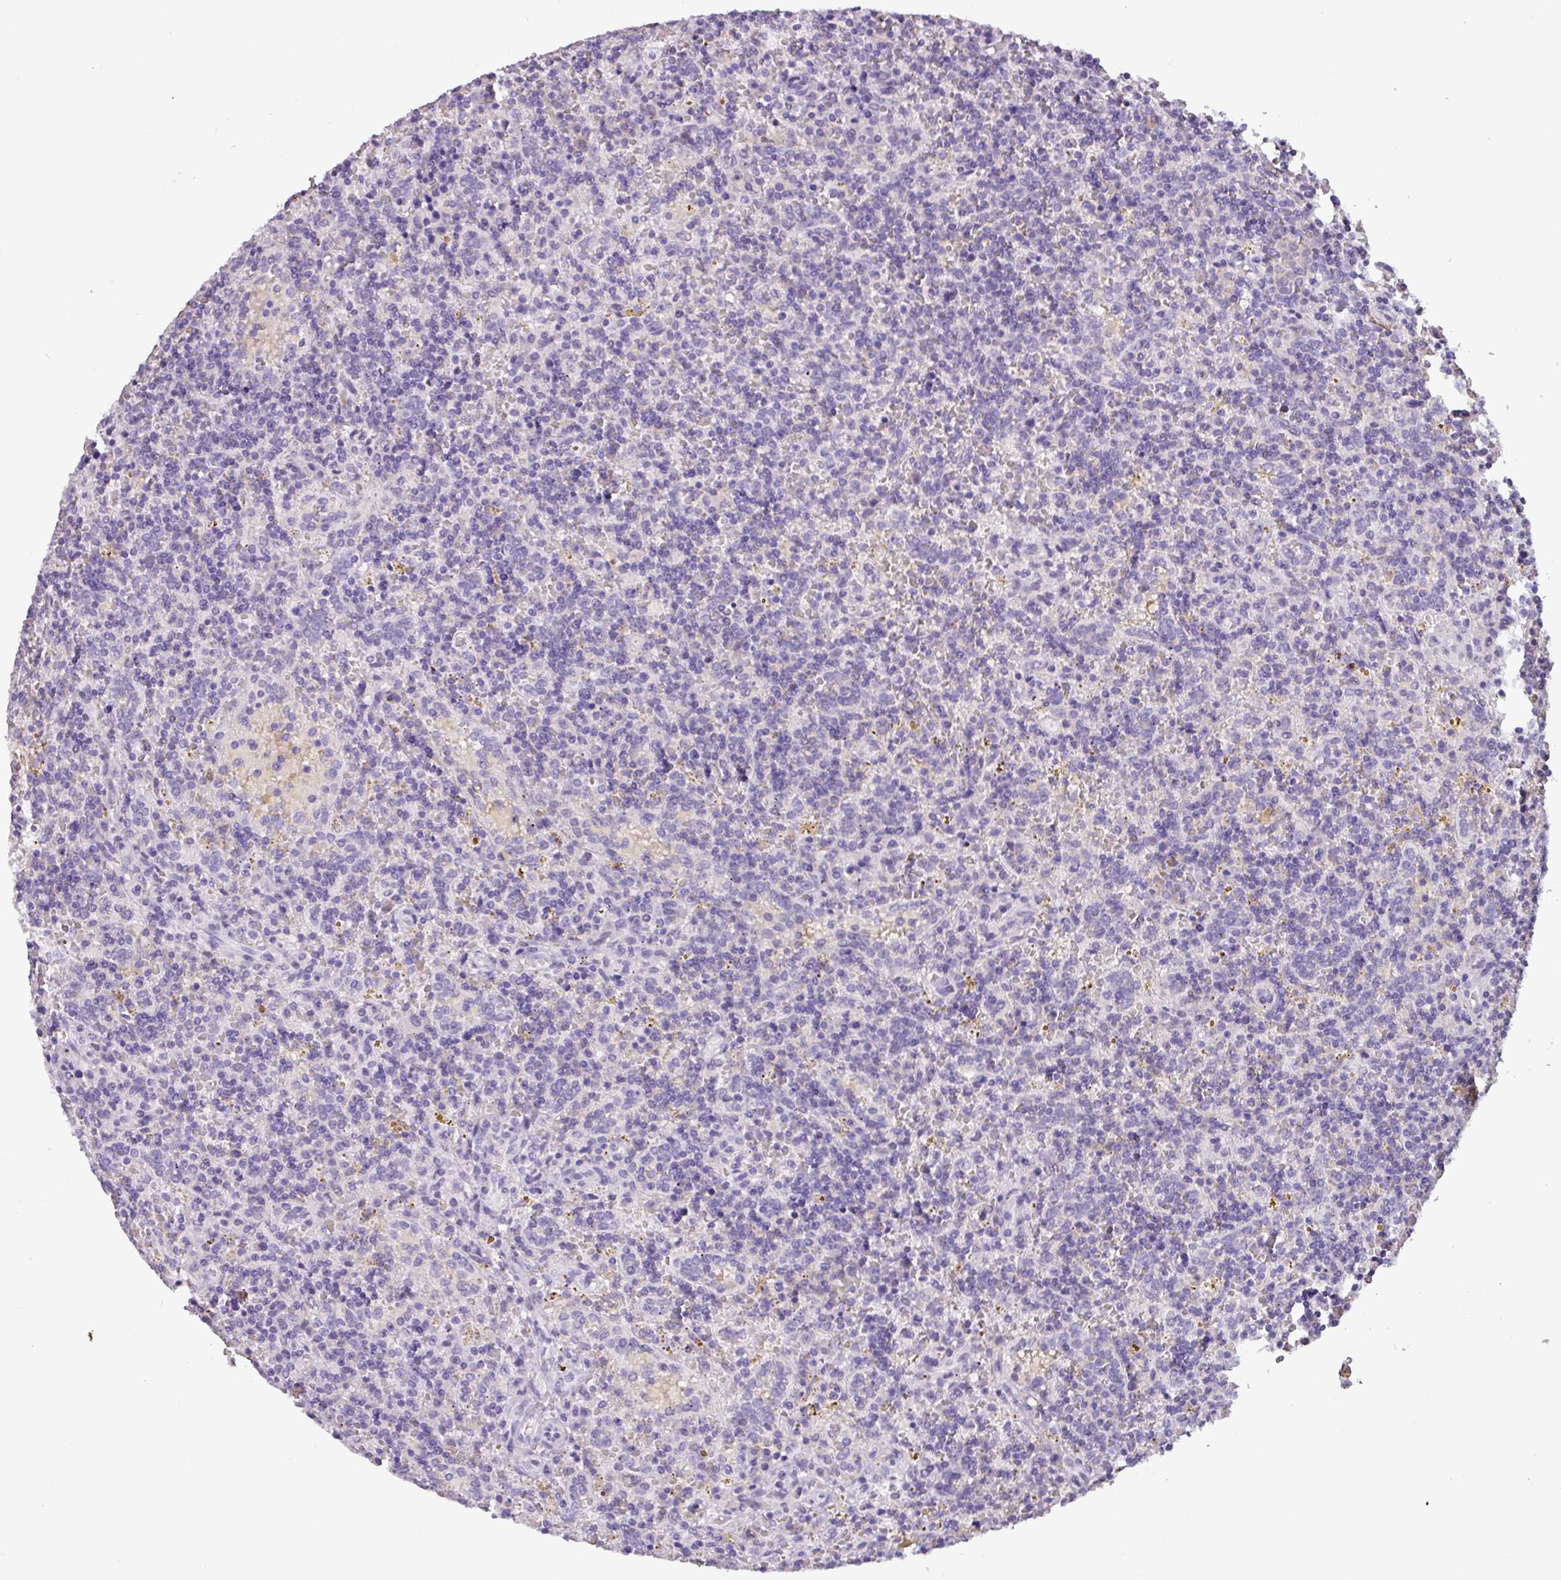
{"staining": {"intensity": "negative", "quantity": "none", "location": "none"}, "tissue": "lymphoma", "cell_type": "Tumor cells", "image_type": "cancer", "snomed": [{"axis": "morphology", "description": "Malignant lymphoma, non-Hodgkin's type, Low grade"}, {"axis": "topography", "description": "Spleen"}], "caption": "Low-grade malignant lymphoma, non-Hodgkin's type was stained to show a protein in brown. There is no significant positivity in tumor cells. (IHC, brightfield microscopy, high magnification).", "gene": "PNLDC1", "patient": {"sex": "male", "age": 67}}